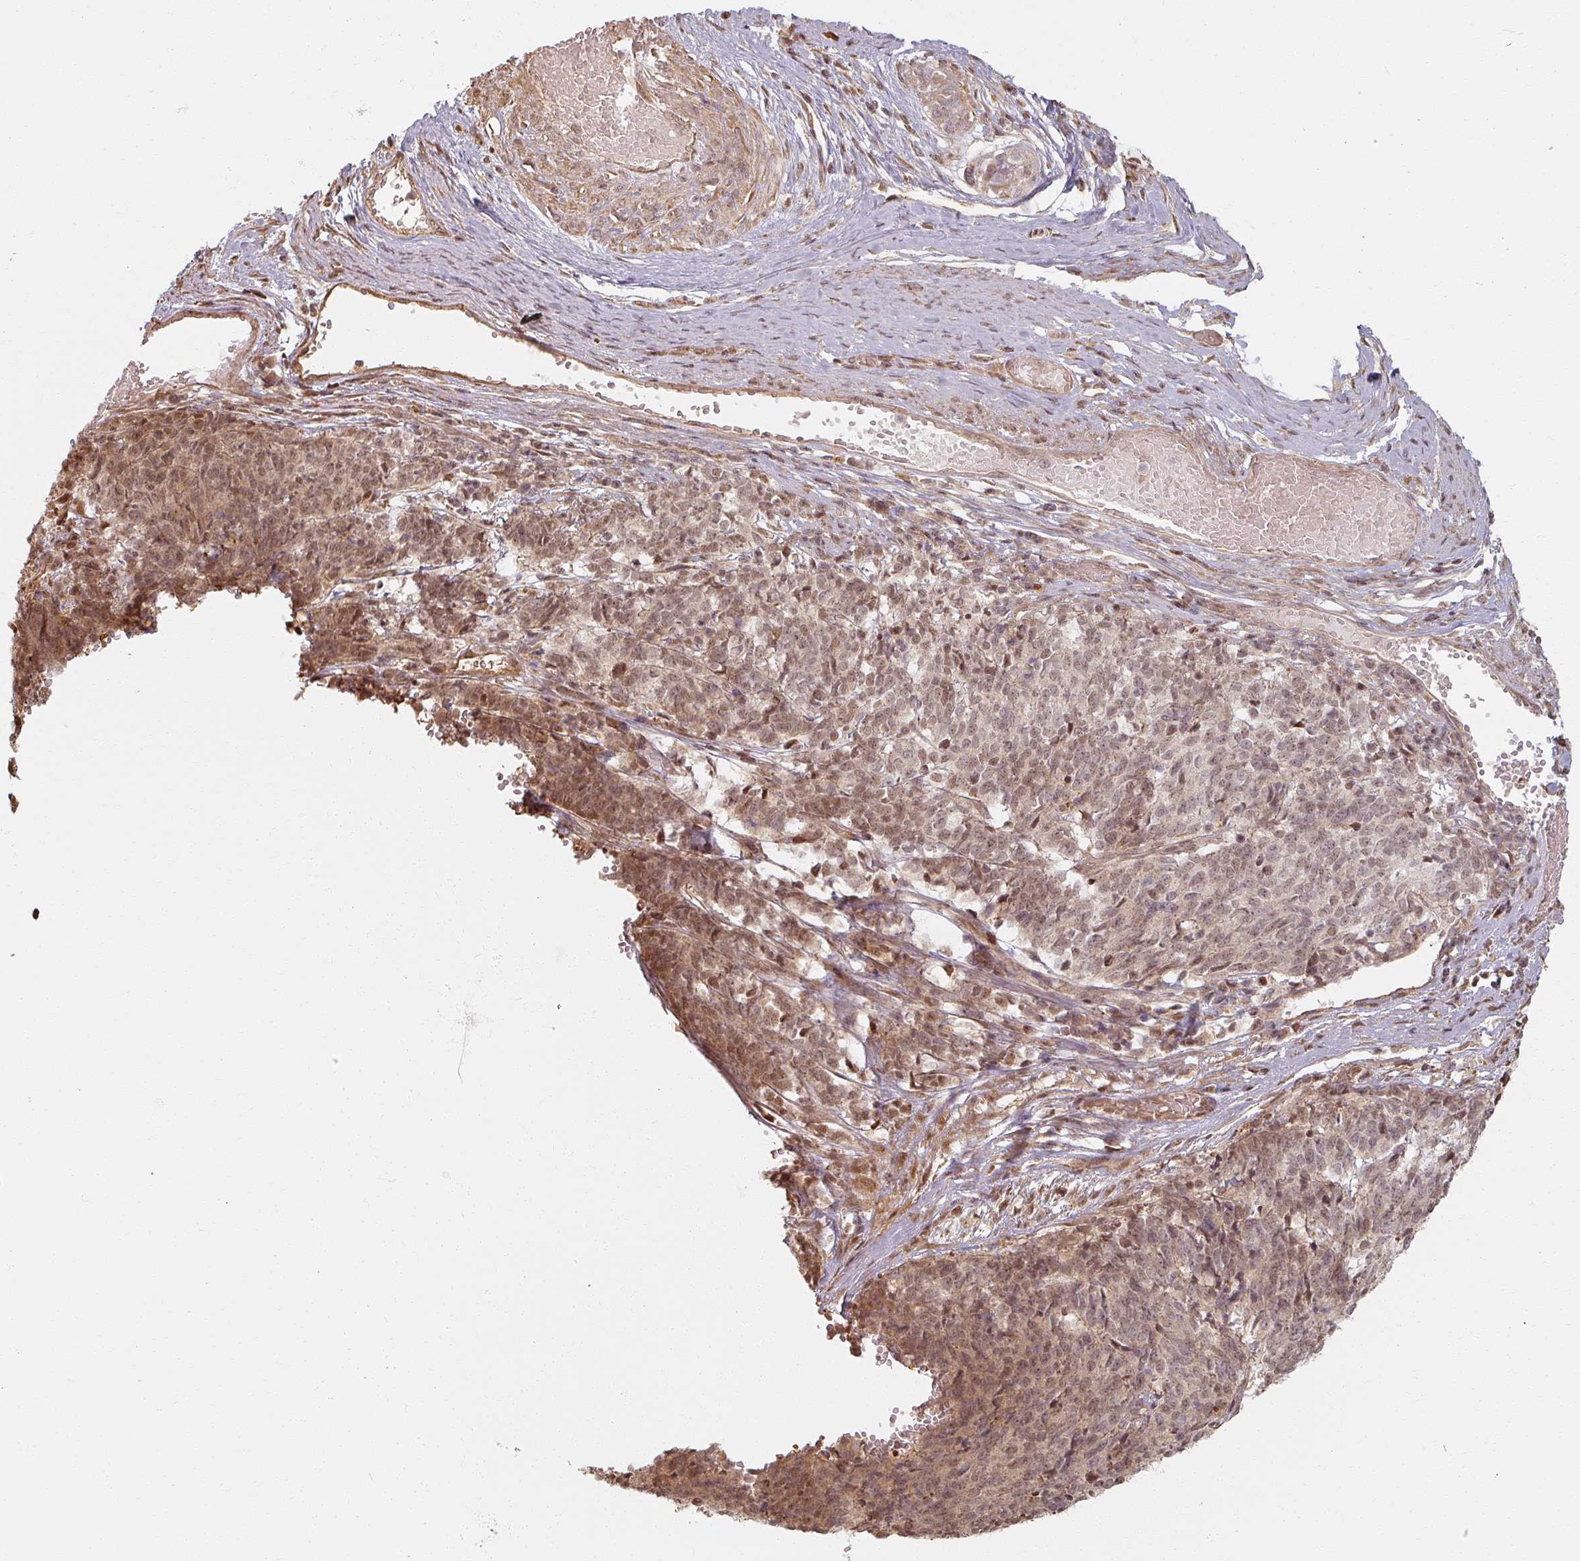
{"staining": {"intensity": "moderate", "quantity": ">75%", "location": "nuclear"}, "tissue": "cervical cancer", "cell_type": "Tumor cells", "image_type": "cancer", "snomed": [{"axis": "morphology", "description": "Squamous cell carcinoma, NOS"}, {"axis": "topography", "description": "Cervix"}], "caption": "Moderate nuclear positivity is present in about >75% of tumor cells in squamous cell carcinoma (cervical).", "gene": "MED19", "patient": {"sex": "female", "age": 29}}